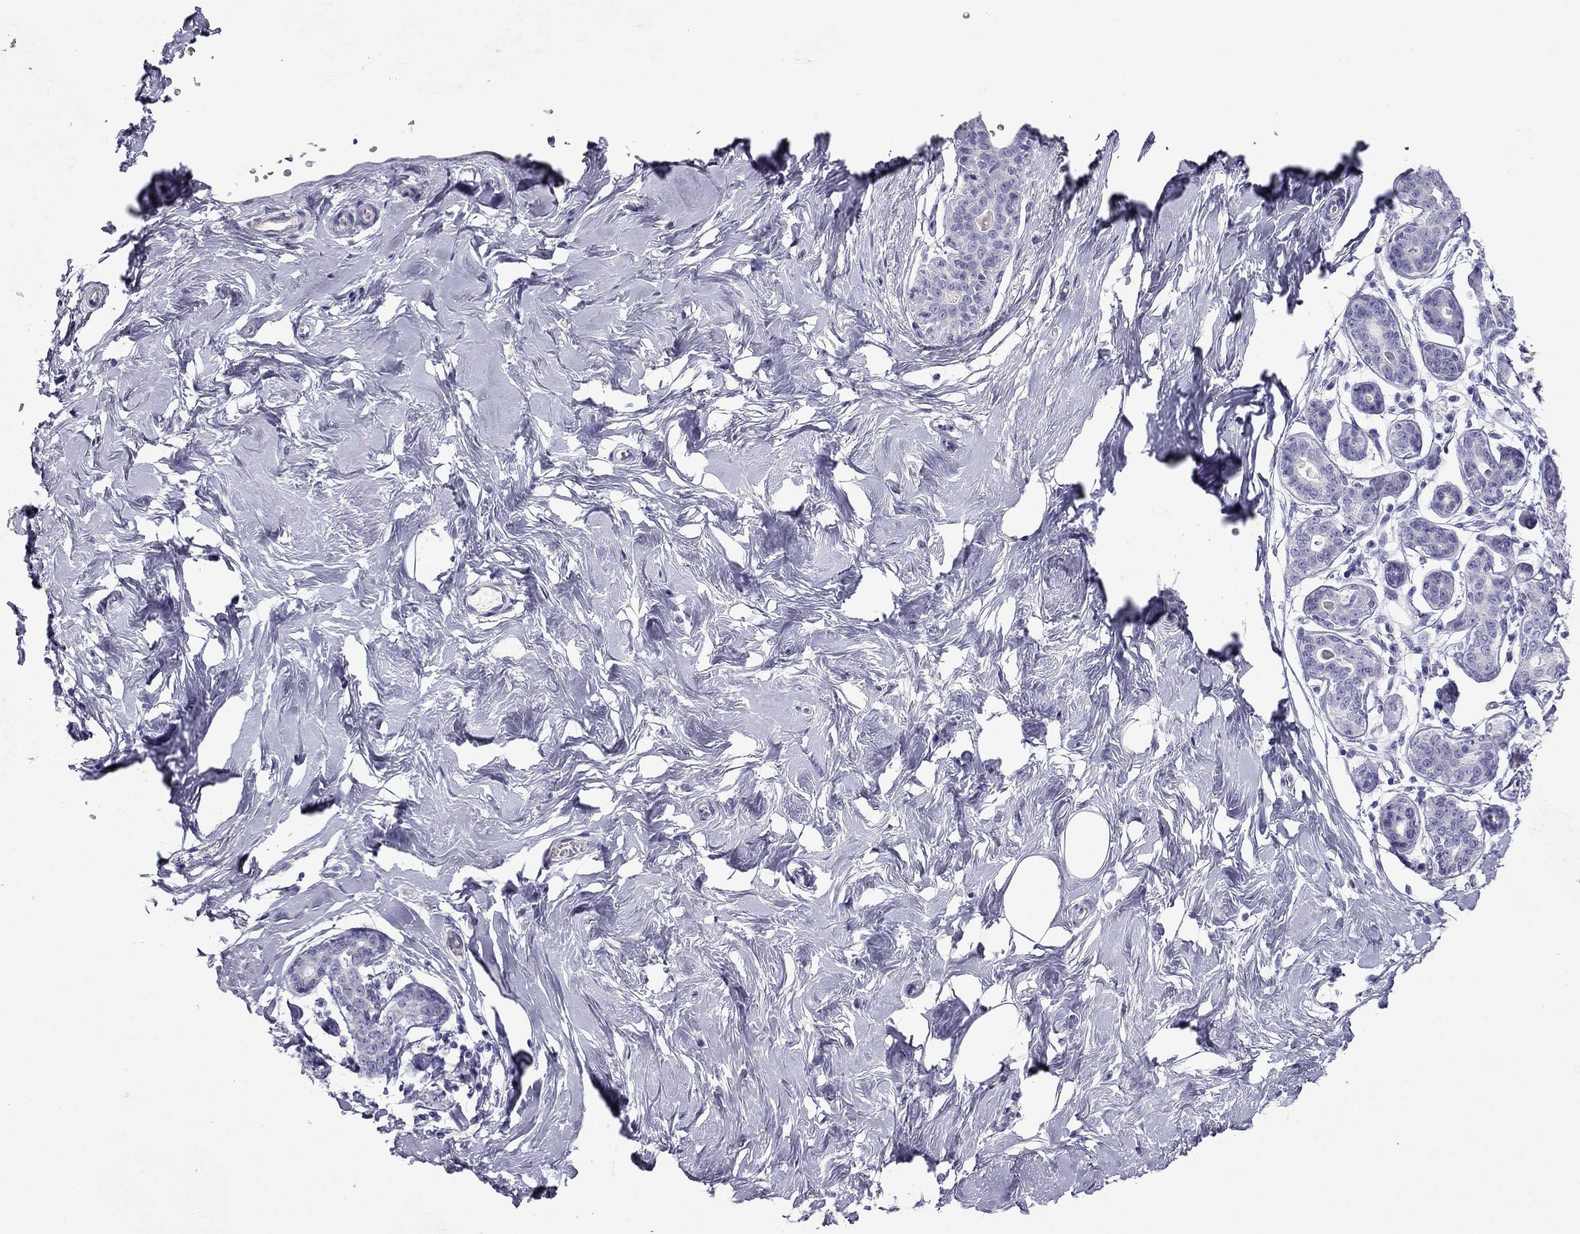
{"staining": {"intensity": "negative", "quantity": "none", "location": "none"}, "tissue": "breast", "cell_type": "Adipocytes", "image_type": "normal", "snomed": [{"axis": "morphology", "description": "Normal tissue, NOS"}, {"axis": "topography", "description": "Skin"}, {"axis": "topography", "description": "Breast"}], "caption": "A micrograph of breast stained for a protein exhibits no brown staining in adipocytes. Nuclei are stained in blue.", "gene": "ERC2", "patient": {"sex": "female", "age": 43}}